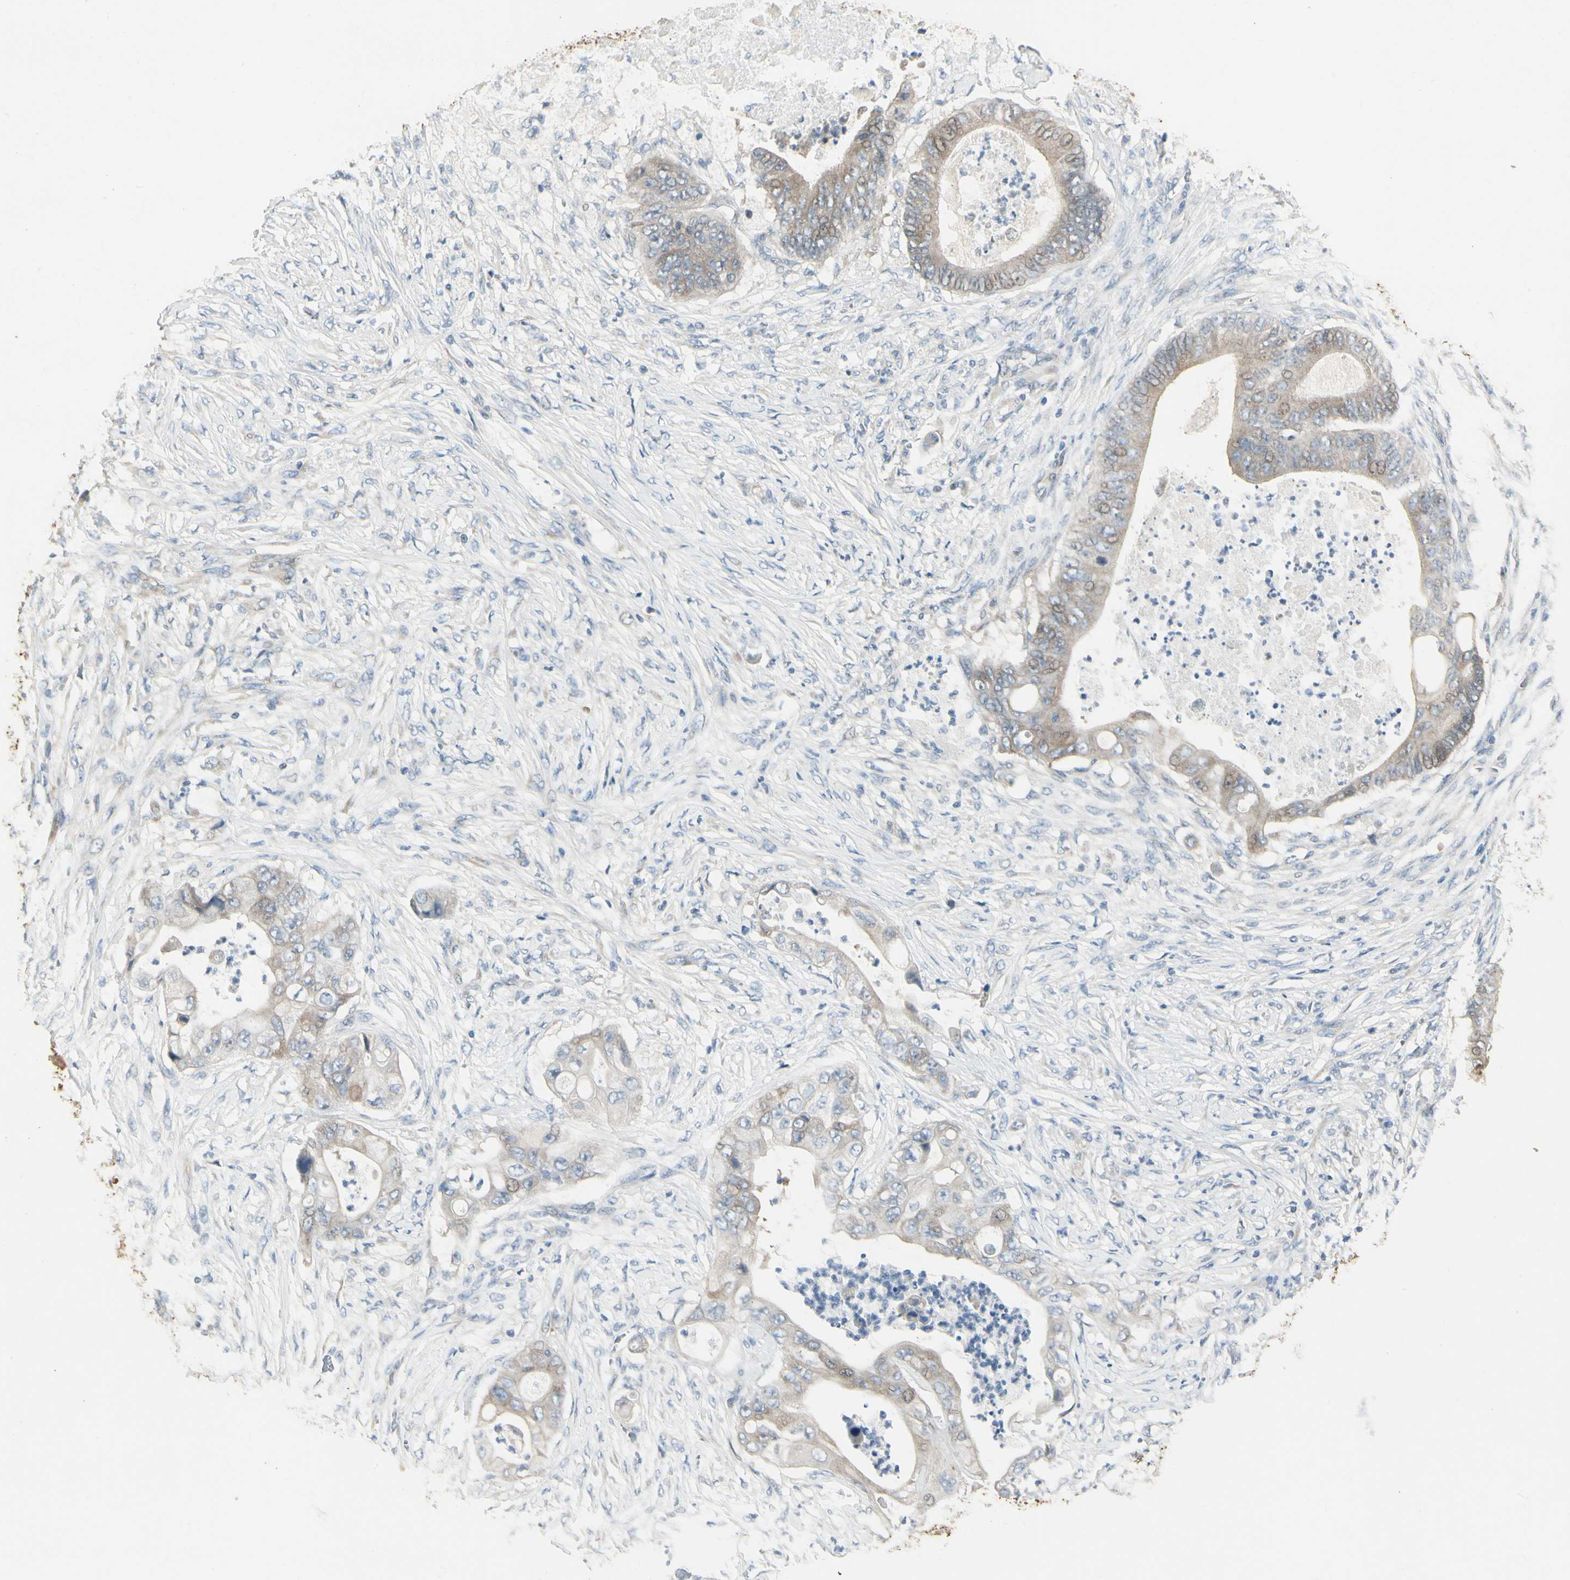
{"staining": {"intensity": "moderate", "quantity": ">75%", "location": "cytoplasmic/membranous"}, "tissue": "stomach cancer", "cell_type": "Tumor cells", "image_type": "cancer", "snomed": [{"axis": "morphology", "description": "Adenocarcinoma, NOS"}, {"axis": "topography", "description": "Stomach"}], "caption": "Adenocarcinoma (stomach) tissue reveals moderate cytoplasmic/membranous staining in approximately >75% of tumor cells Nuclei are stained in blue.", "gene": "SPINK4", "patient": {"sex": "female", "age": 73}}